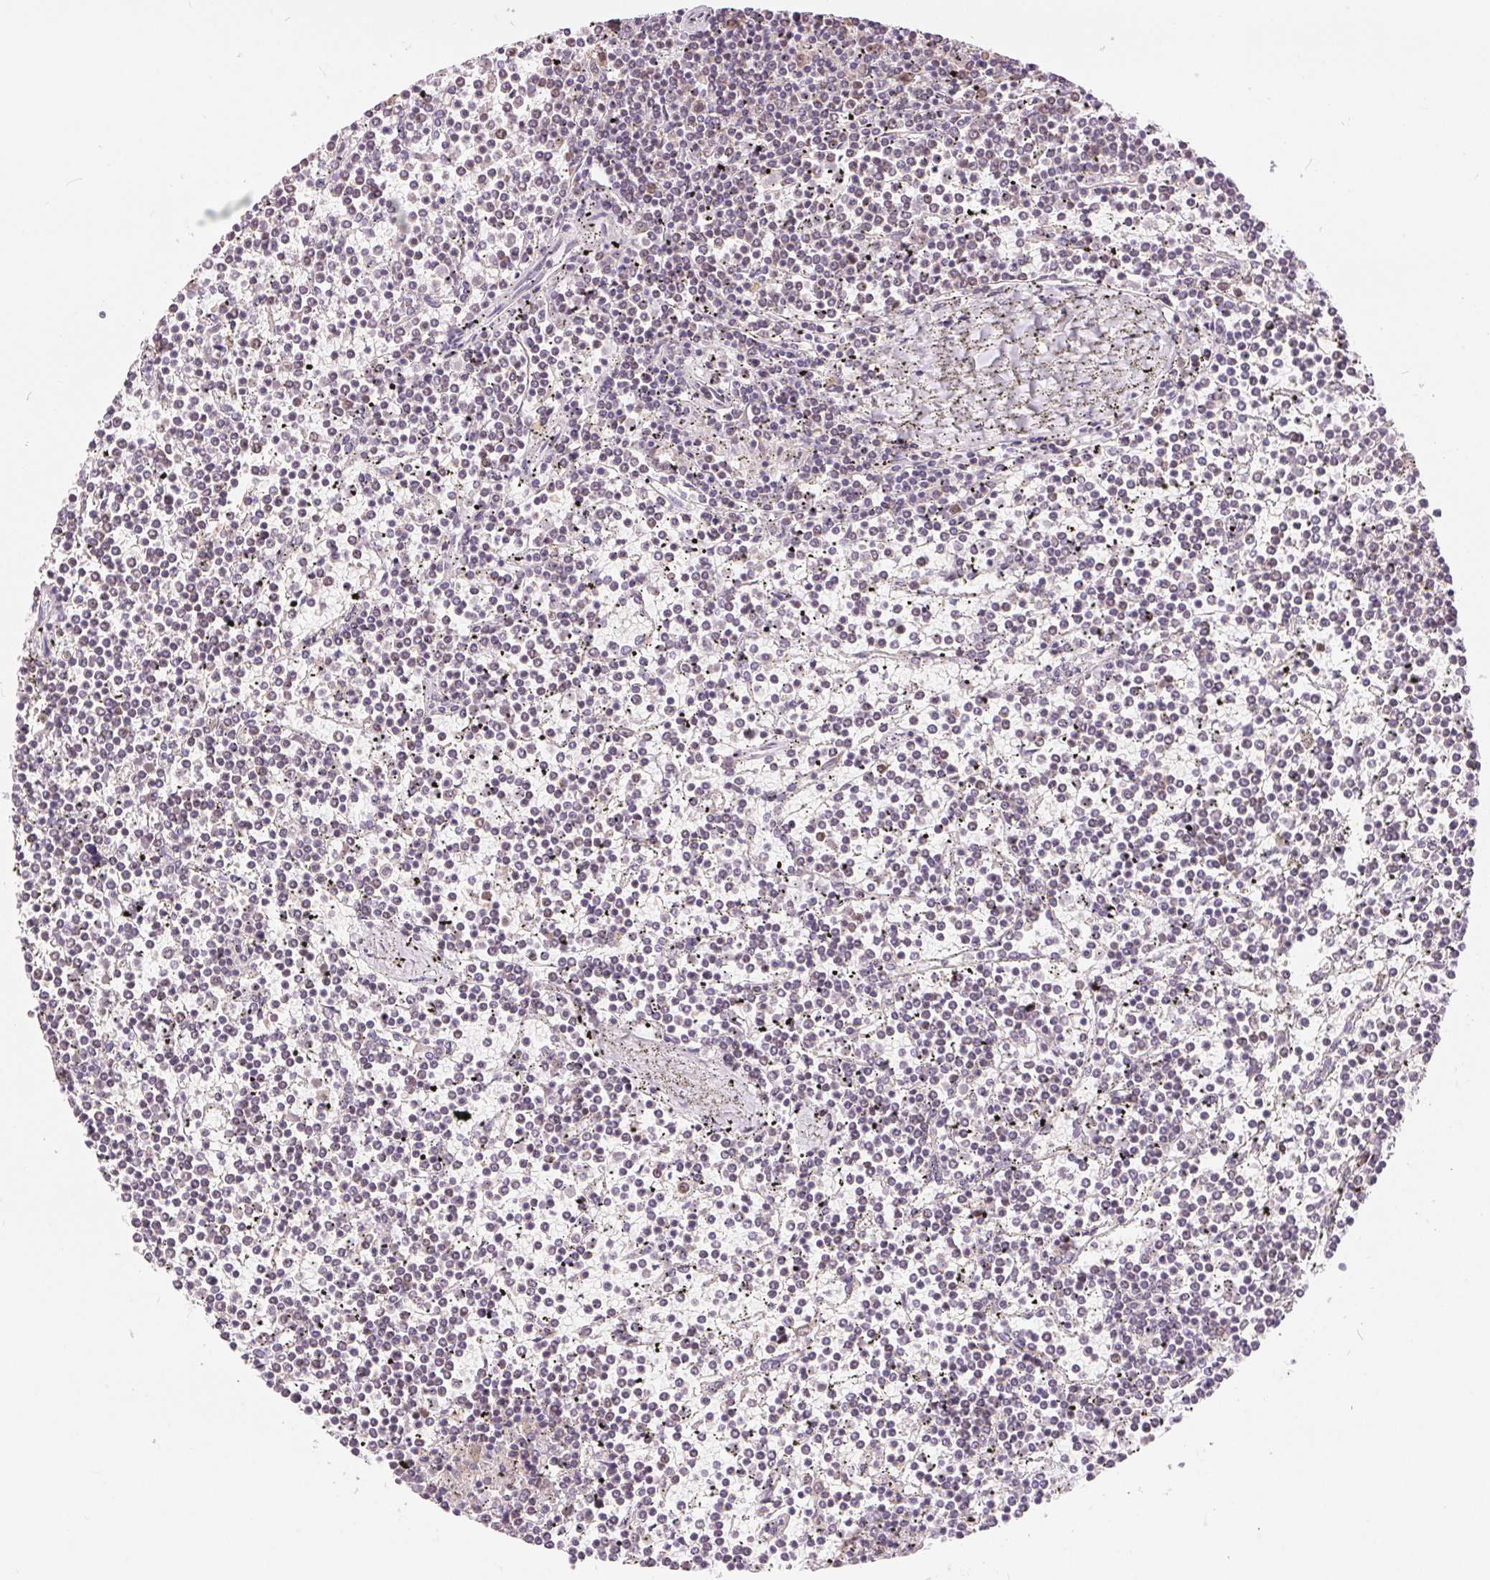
{"staining": {"intensity": "negative", "quantity": "none", "location": "none"}, "tissue": "lymphoma", "cell_type": "Tumor cells", "image_type": "cancer", "snomed": [{"axis": "morphology", "description": "Malignant lymphoma, non-Hodgkin's type, Low grade"}, {"axis": "topography", "description": "Spleen"}], "caption": "Protein analysis of low-grade malignant lymphoma, non-Hodgkin's type reveals no significant staining in tumor cells.", "gene": "POU2F2", "patient": {"sex": "female", "age": 19}}